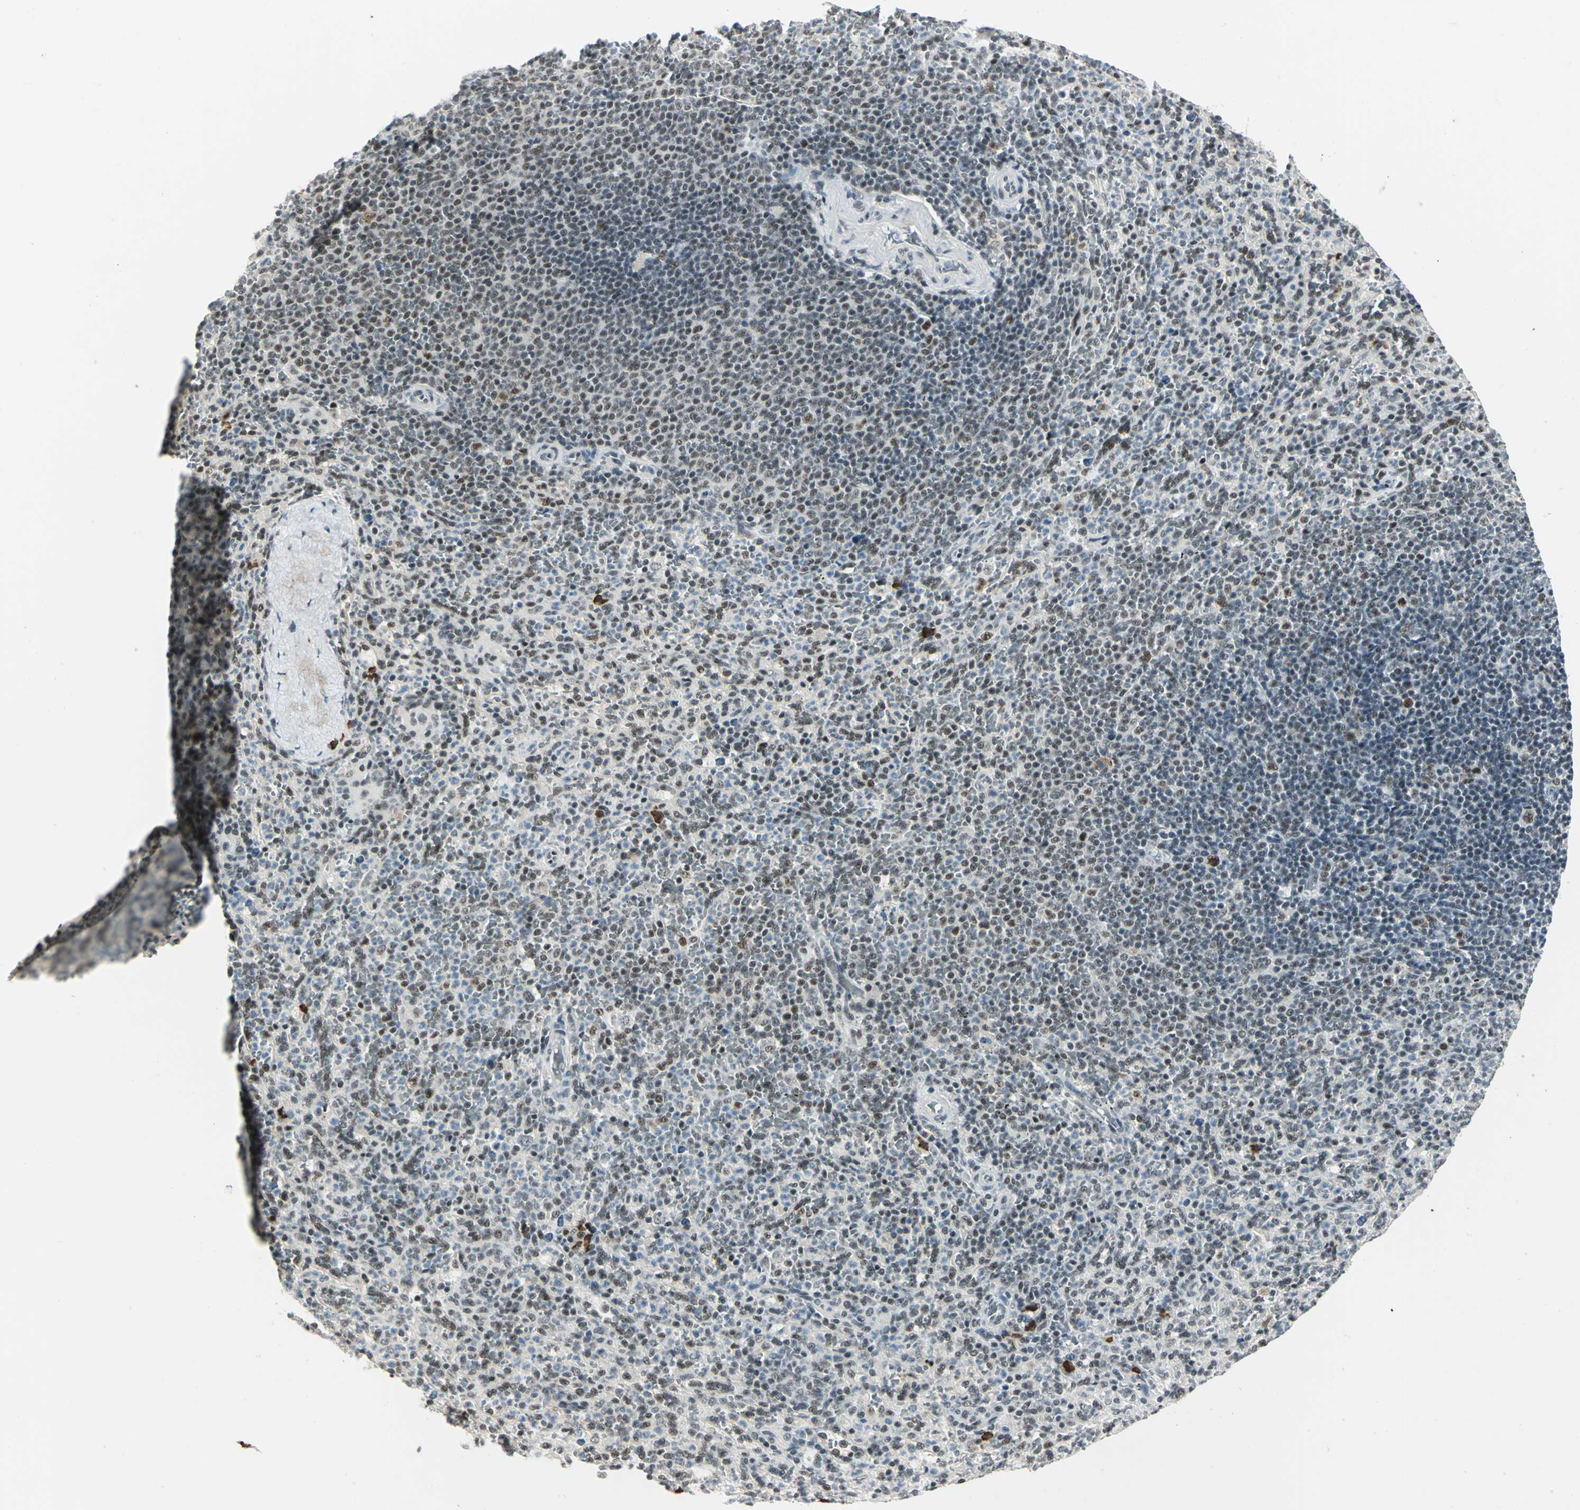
{"staining": {"intensity": "moderate", "quantity": "25%-75%", "location": "nuclear"}, "tissue": "spleen", "cell_type": "Cells in red pulp", "image_type": "normal", "snomed": [{"axis": "morphology", "description": "Normal tissue, NOS"}, {"axis": "topography", "description": "Spleen"}], "caption": "IHC histopathology image of unremarkable human spleen stained for a protein (brown), which displays medium levels of moderate nuclear staining in approximately 25%-75% of cells in red pulp.", "gene": "CCNT1", "patient": {"sex": "male", "age": 36}}